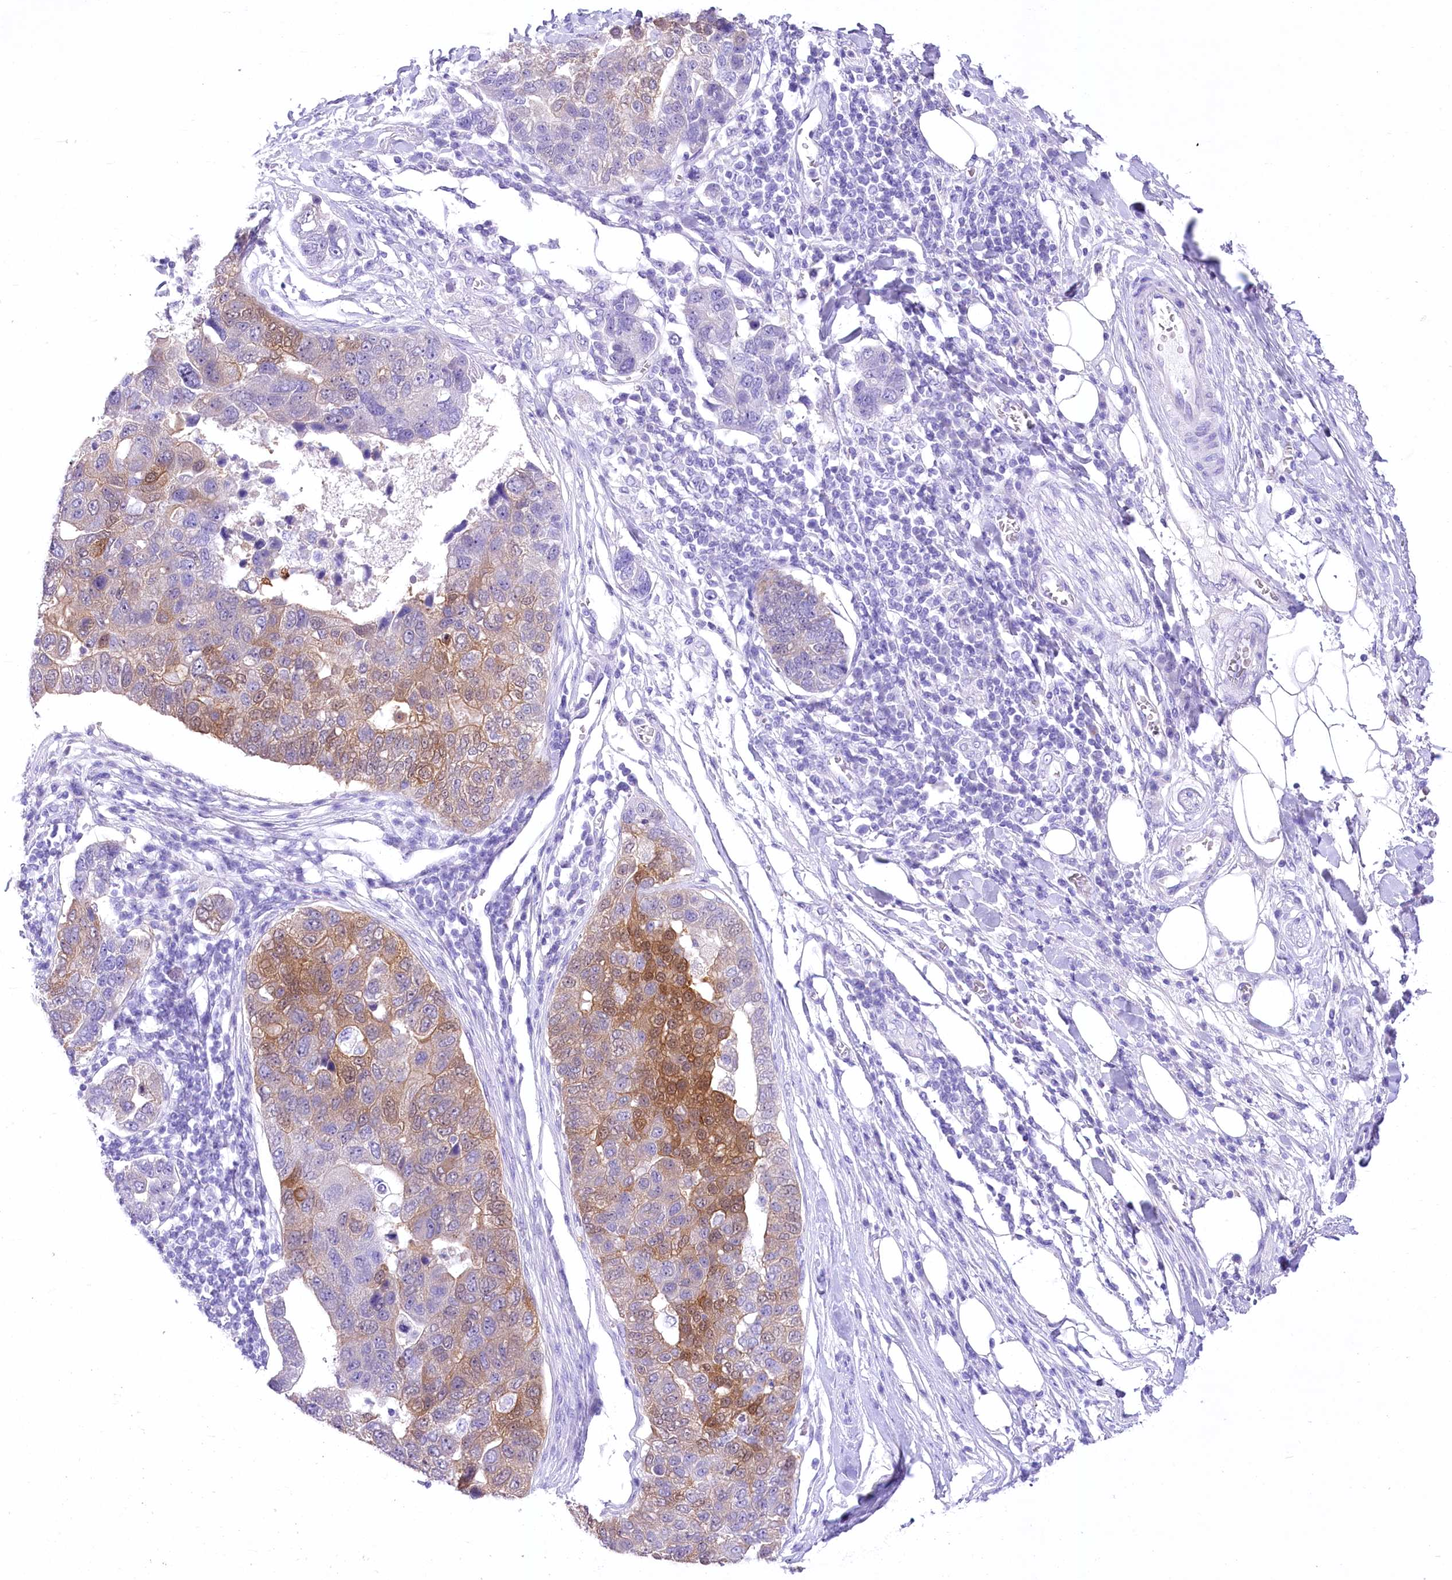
{"staining": {"intensity": "moderate", "quantity": "25%-75%", "location": "cytoplasmic/membranous,nuclear"}, "tissue": "pancreatic cancer", "cell_type": "Tumor cells", "image_type": "cancer", "snomed": [{"axis": "morphology", "description": "Adenocarcinoma, NOS"}, {"axis": "topography", "description": "Pancreas"}], "caption": "Protein staining exhibits moderate cytoplasmic/membranous and nuclear positivity in about 25%-75% of tumor cells in pancreatic cancer.", "gene": "PBLD", "patient": {"sex": "female", "age": 61}}